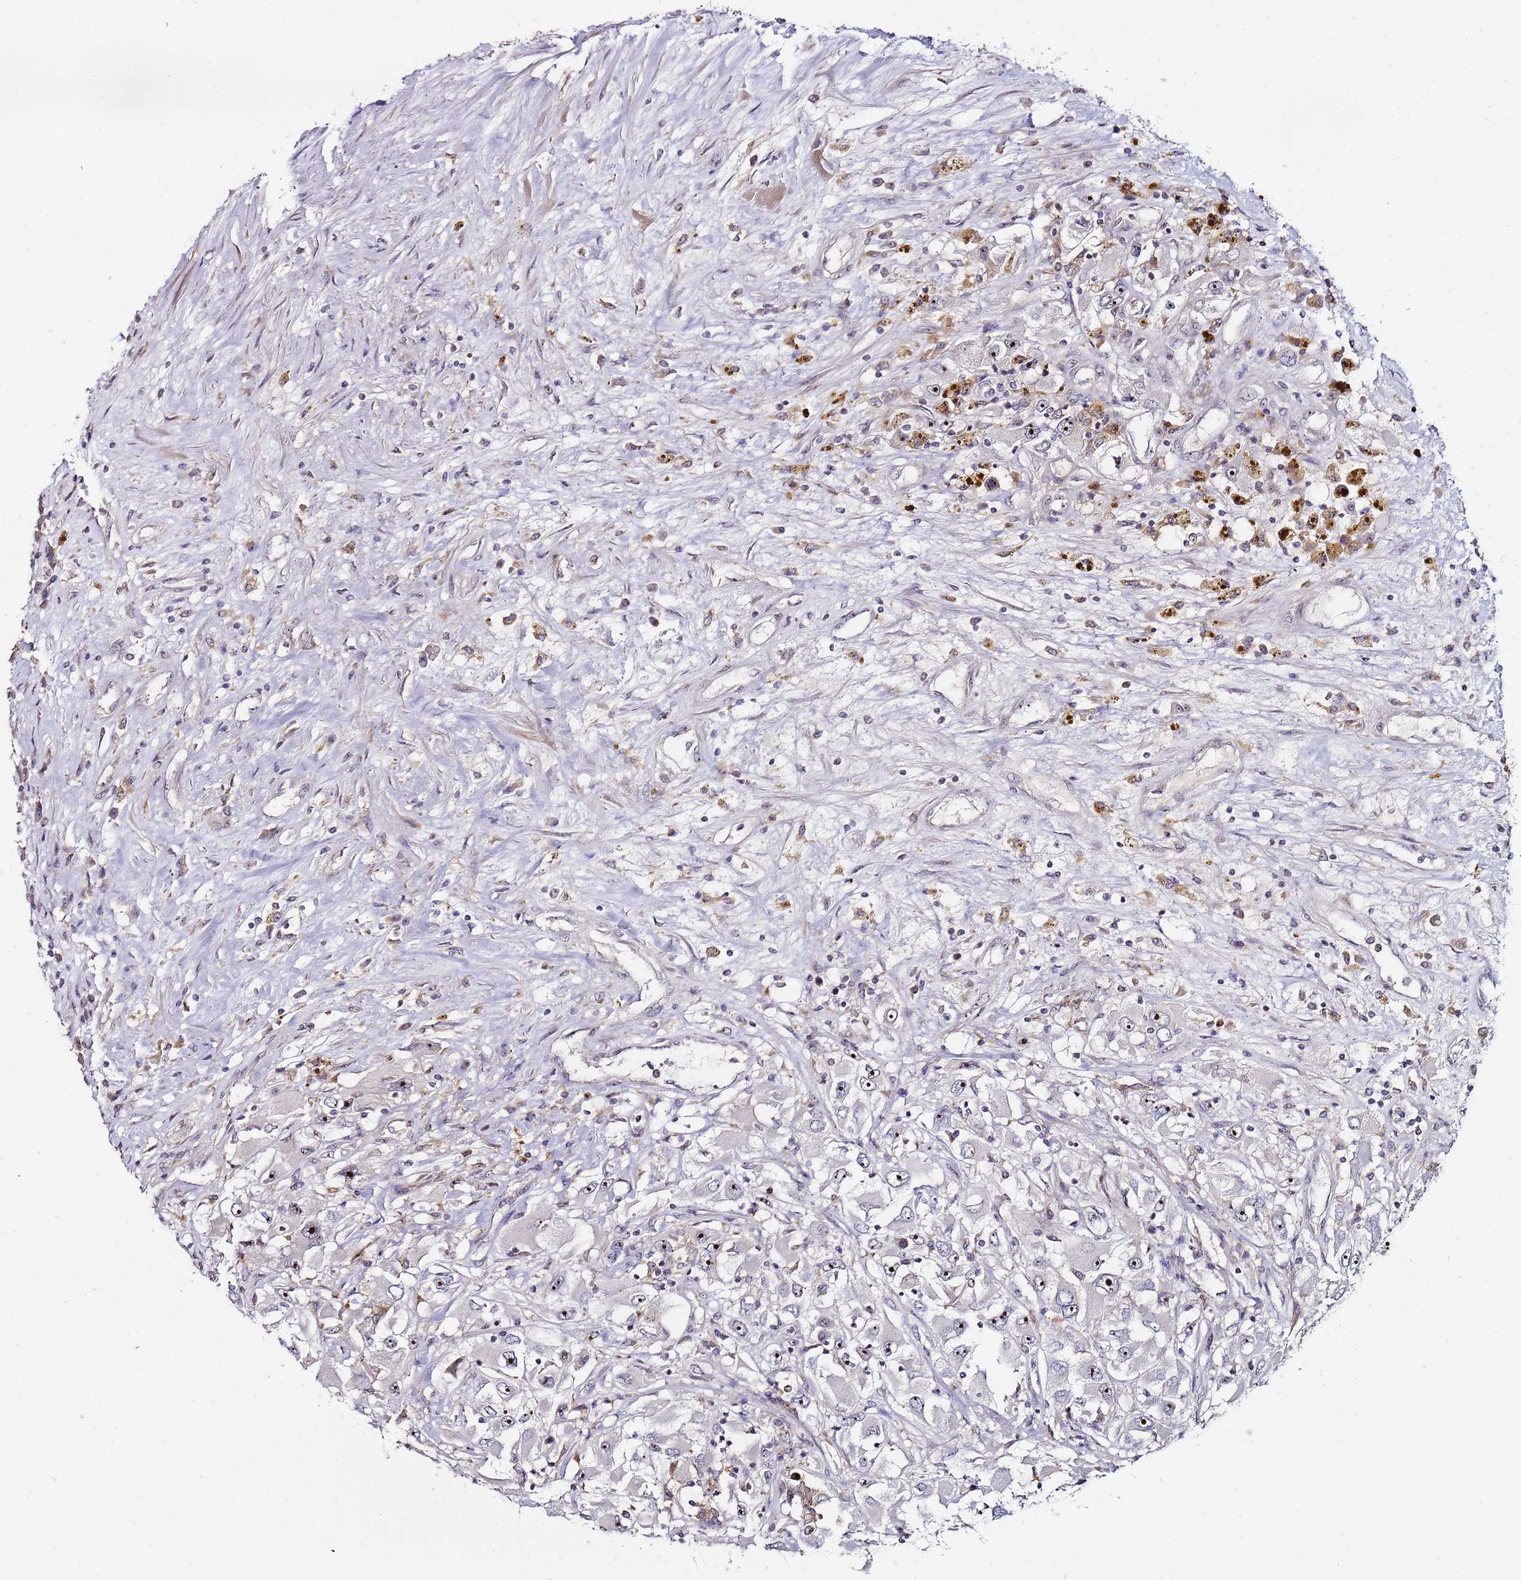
{"staining": {"intensity": "moderate", "quantity": "25%-75%", "location": "nuclear"}, "tissue": "renal cancer", "cell_type": "Tumor cells", "image_type": "cancer", "snomed": [{"axis": "morphology", "description": "Adenocarcinoma, NOS"}, {"axis": "topography", "description": "Kidney"}], "caption": "Immunohistochemistry (IHC) image of neoplastic tissue: adenocarcinoma (renal) stained using immunohistochemistry exhibits medium levels of moderate protein expression localized specifically in the nuclear of tumor cells, appearing as a nuclear brown color.", "gene": "KRI1", "patient": {"sex": "female", "age": 52}}